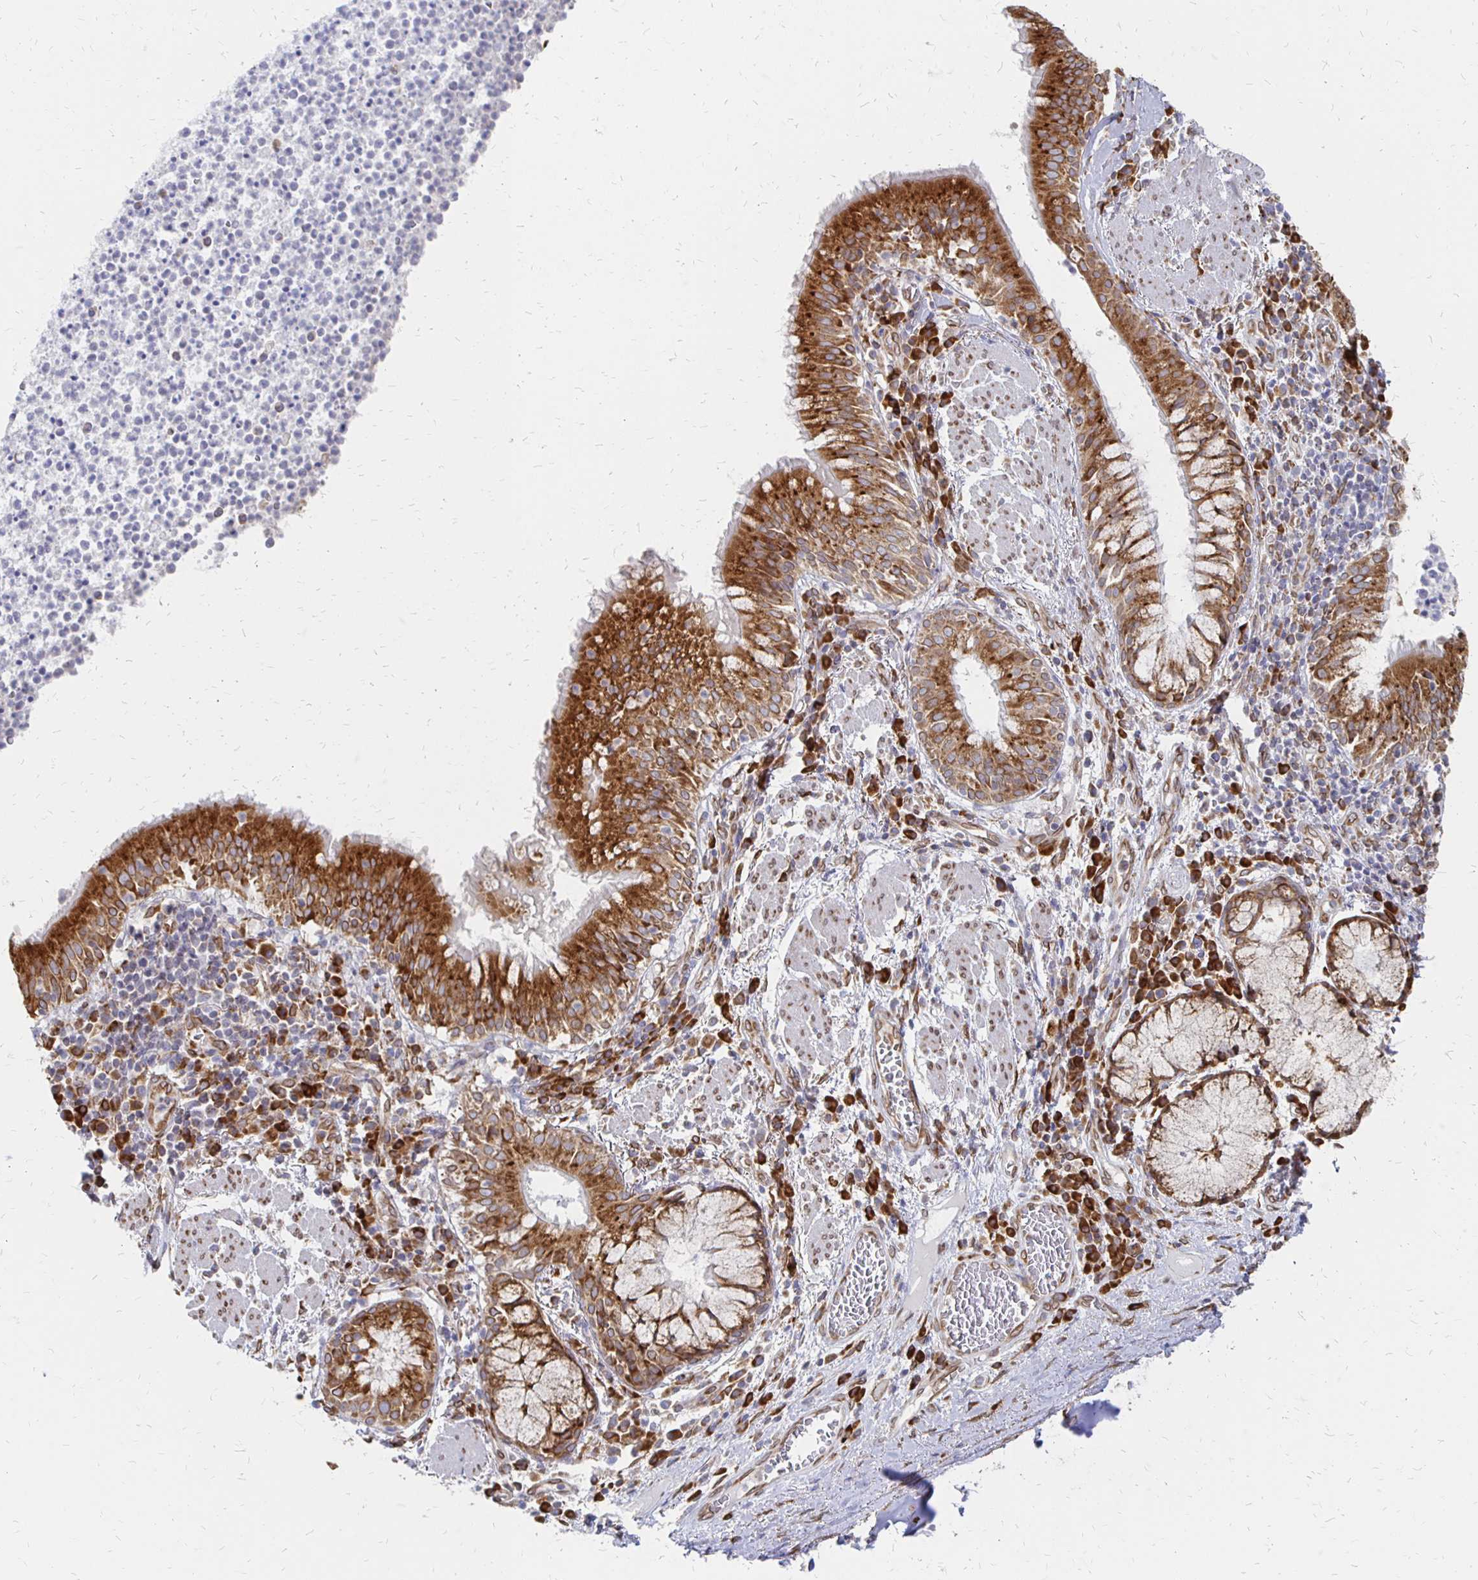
{"staining": {"intensity": "strong", "quantity": ">75%", "location": "cytoplasmic/membranous,nuclear"}, "tissue": "bronchus", "cell_type": "Respiratory epithelial cells", "image_type": "normal", "snomed": [{"axis": "morphology", "description": "Normal tissue, NOS"}, {"axis": "topography", "description": "Lymph node"}, {"axis": "topography", "description": "Bronchus"}], "caption": "This is a photomicrograph of IHC staining of normal bronchus, which shows strong positivity in the cytoplasmic/membranous,nuclear of respiratory epithelial cells.", "gene": "PELI3", "patient": {"sex": "male", "age": 56}}